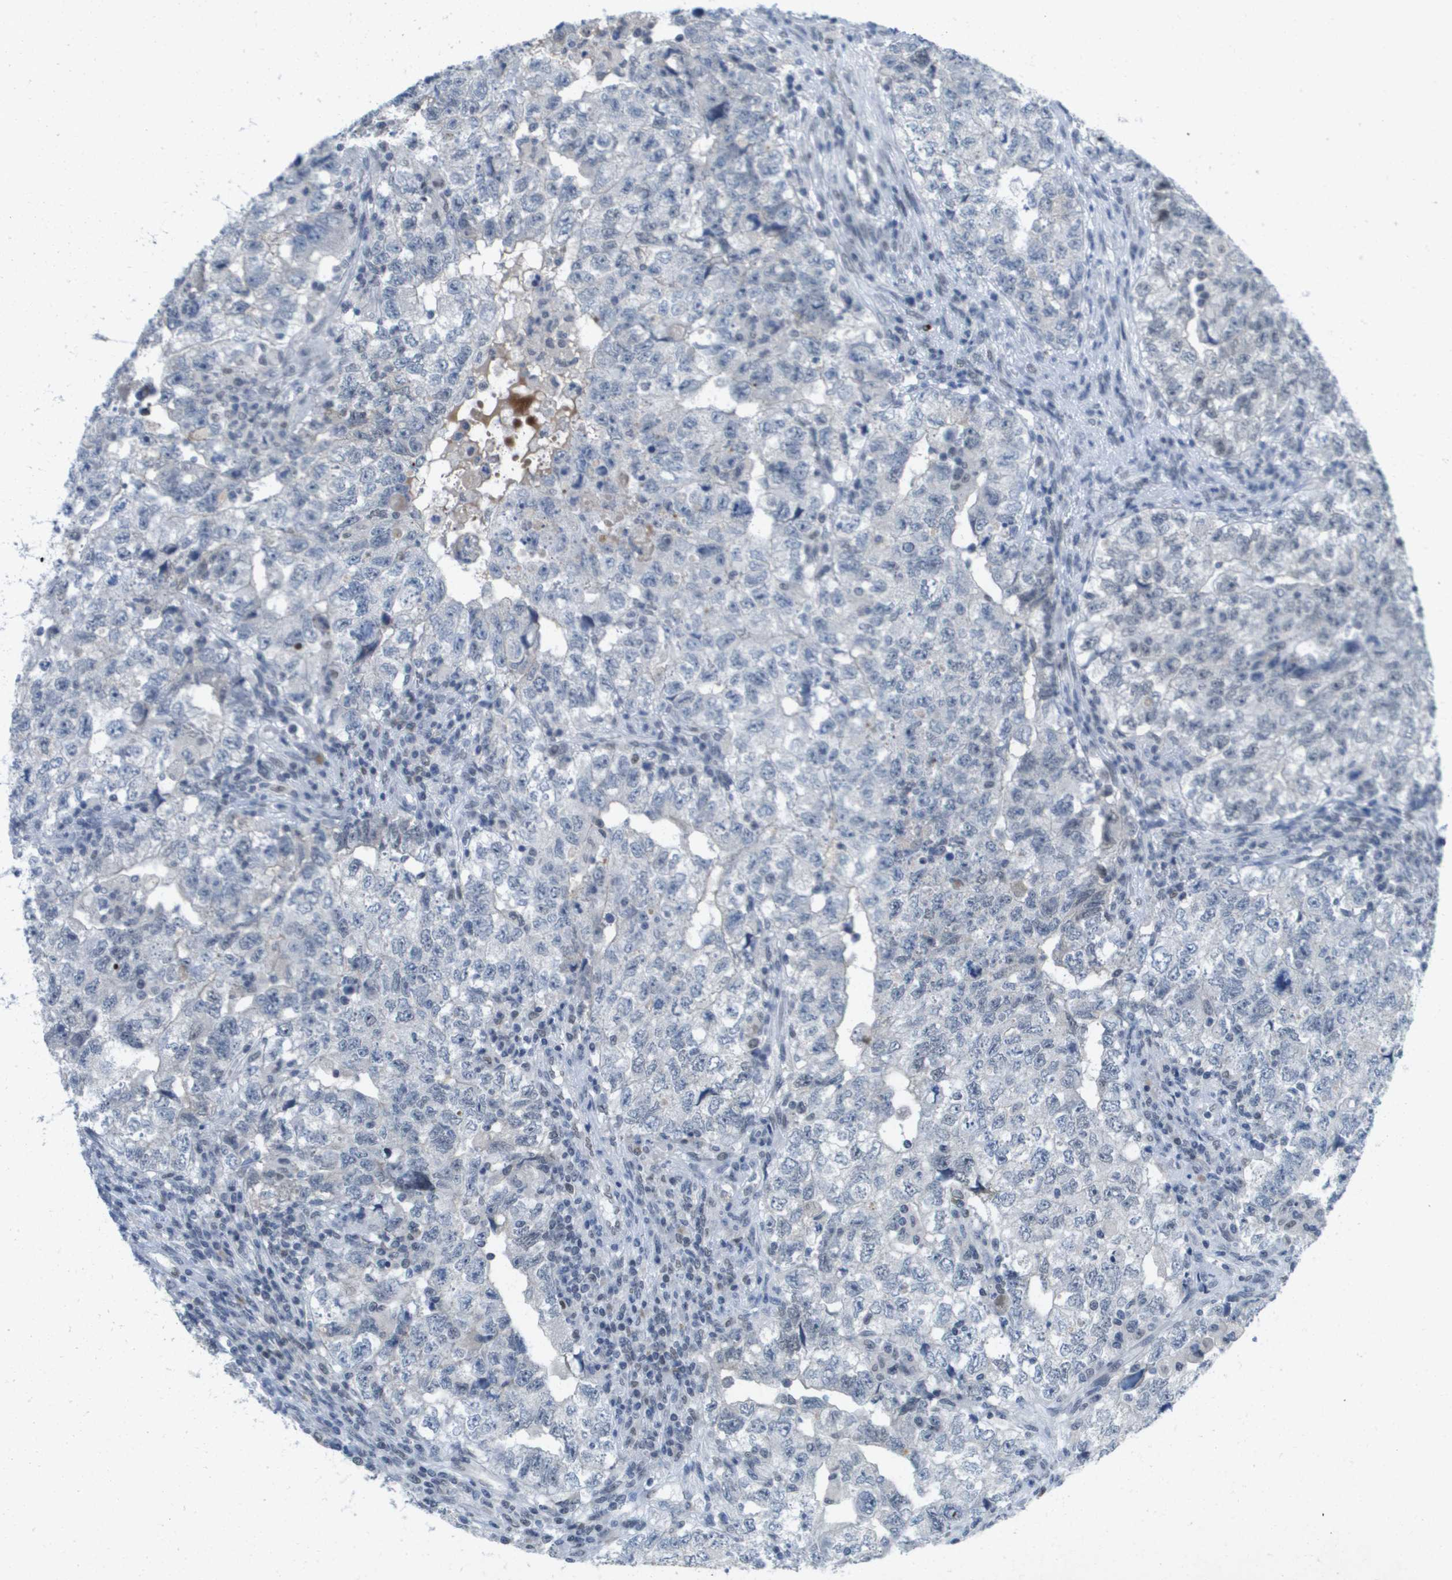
{"staining": {"intensity": "negative", "quantity": "none", "location": "none"}, "tissue": "testis cancer", "cell_type": "Tumor cells", "image_type": "cancer", "snomed": [{"axis": "morphology", "description": "Carcinoma, Embryonal, NOS"}, {"axis": "topography", "description": "Testis"}], "caption": "Immunohistochemistry image of human testis cancer (embryonal carcinoma) stained for a protein (brown), which displays no expression in tumor cells. (Stains: DAB IHC with hematoxylin counter stain, Microscopy: brightfield microscopy at high magnification).", "gene": "TP53RK", "patient": {"sex": "male", "age": 36}}